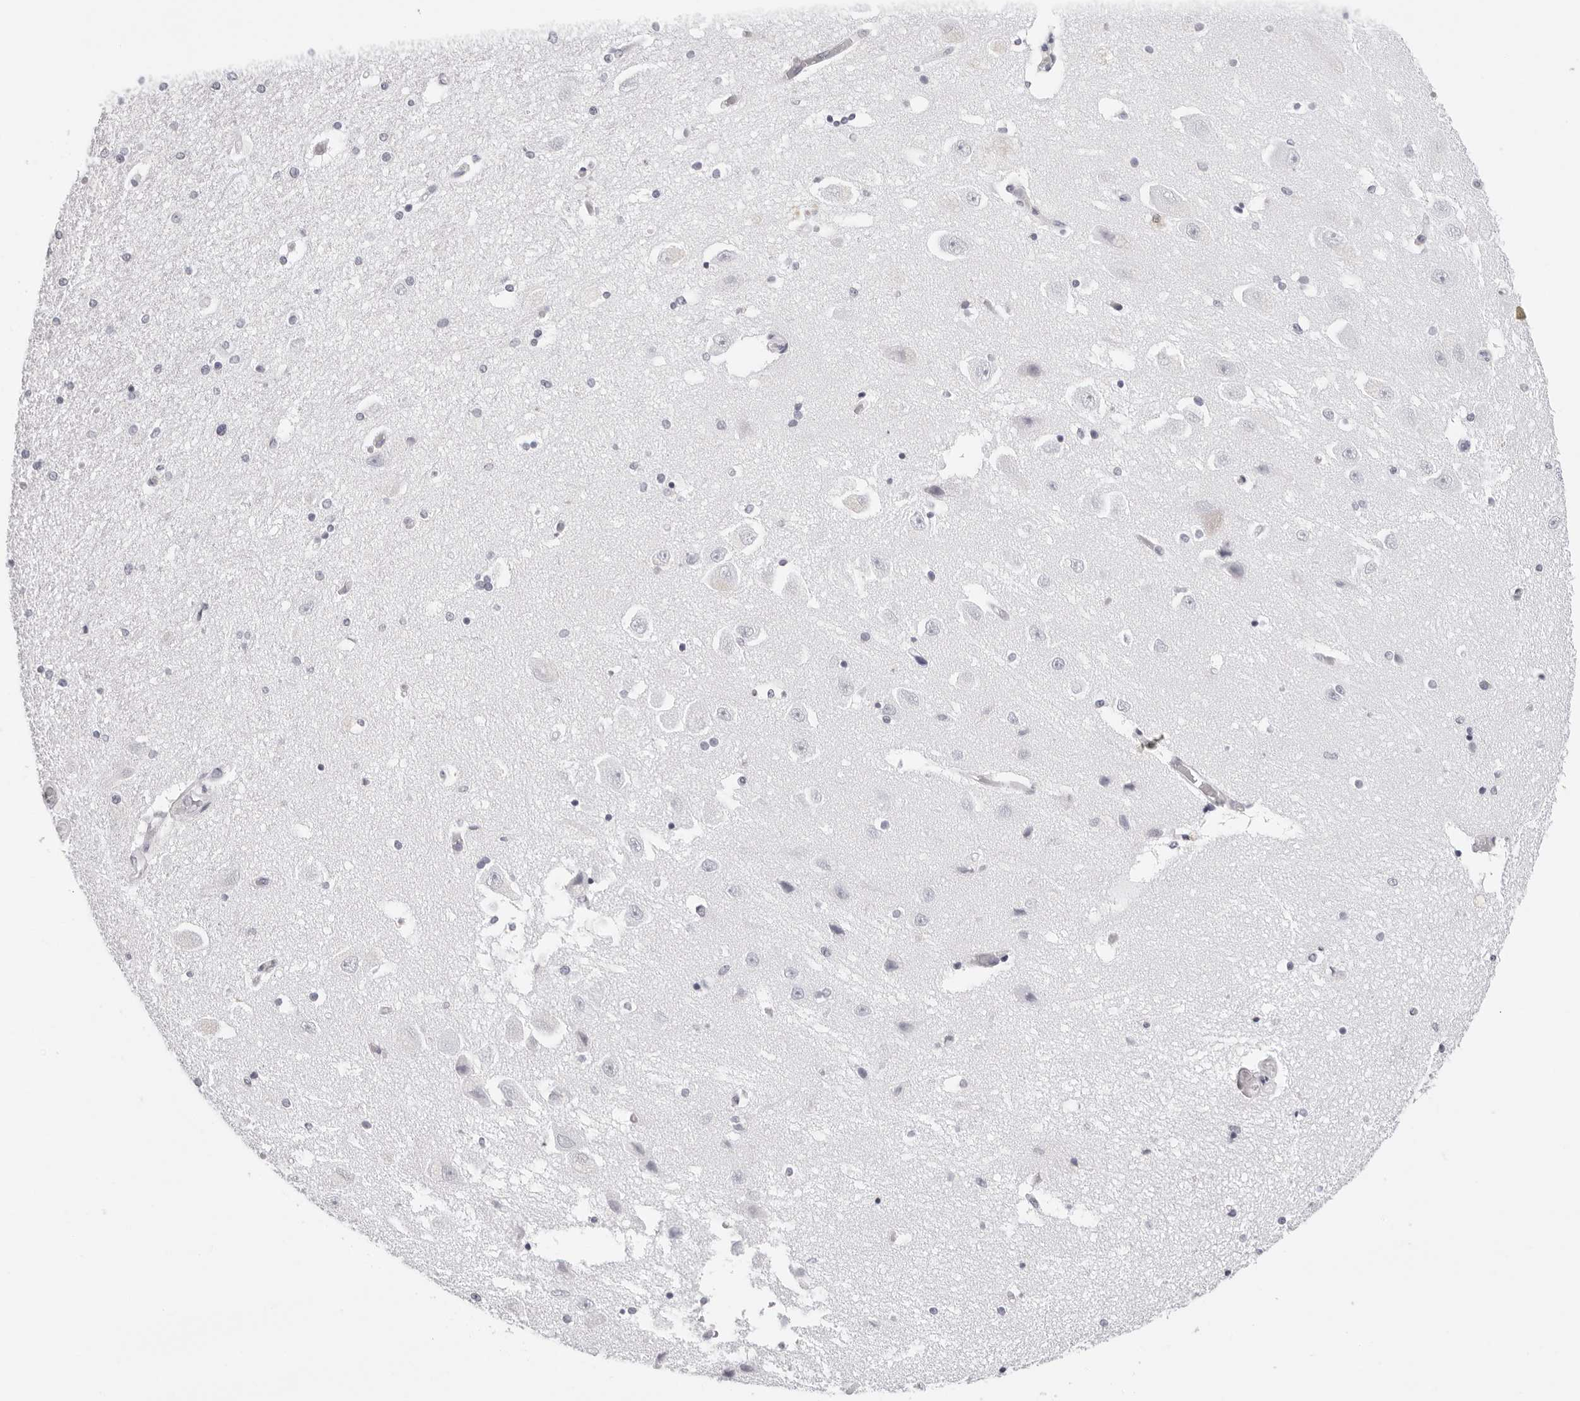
{"staining": {"intensity": "negative", "quantity": "none", "location": "none"}, "tissue": "hippocampus", "cell_type": "Glial cells", "image_type": "normal", "snomed": [{"axis": "morphology", "description": "Normal tissue, NOS"}, {"axis": "topography", "description": "Hippocampus"}], "caption": "Immunohistochemical staining of normal hippocampus shows no significant positivity in glial cells. (IHC, brightfield microscopy, high magnification).", "gene": "AGMAT", "patient": {"sex": "female", "age": 54}}